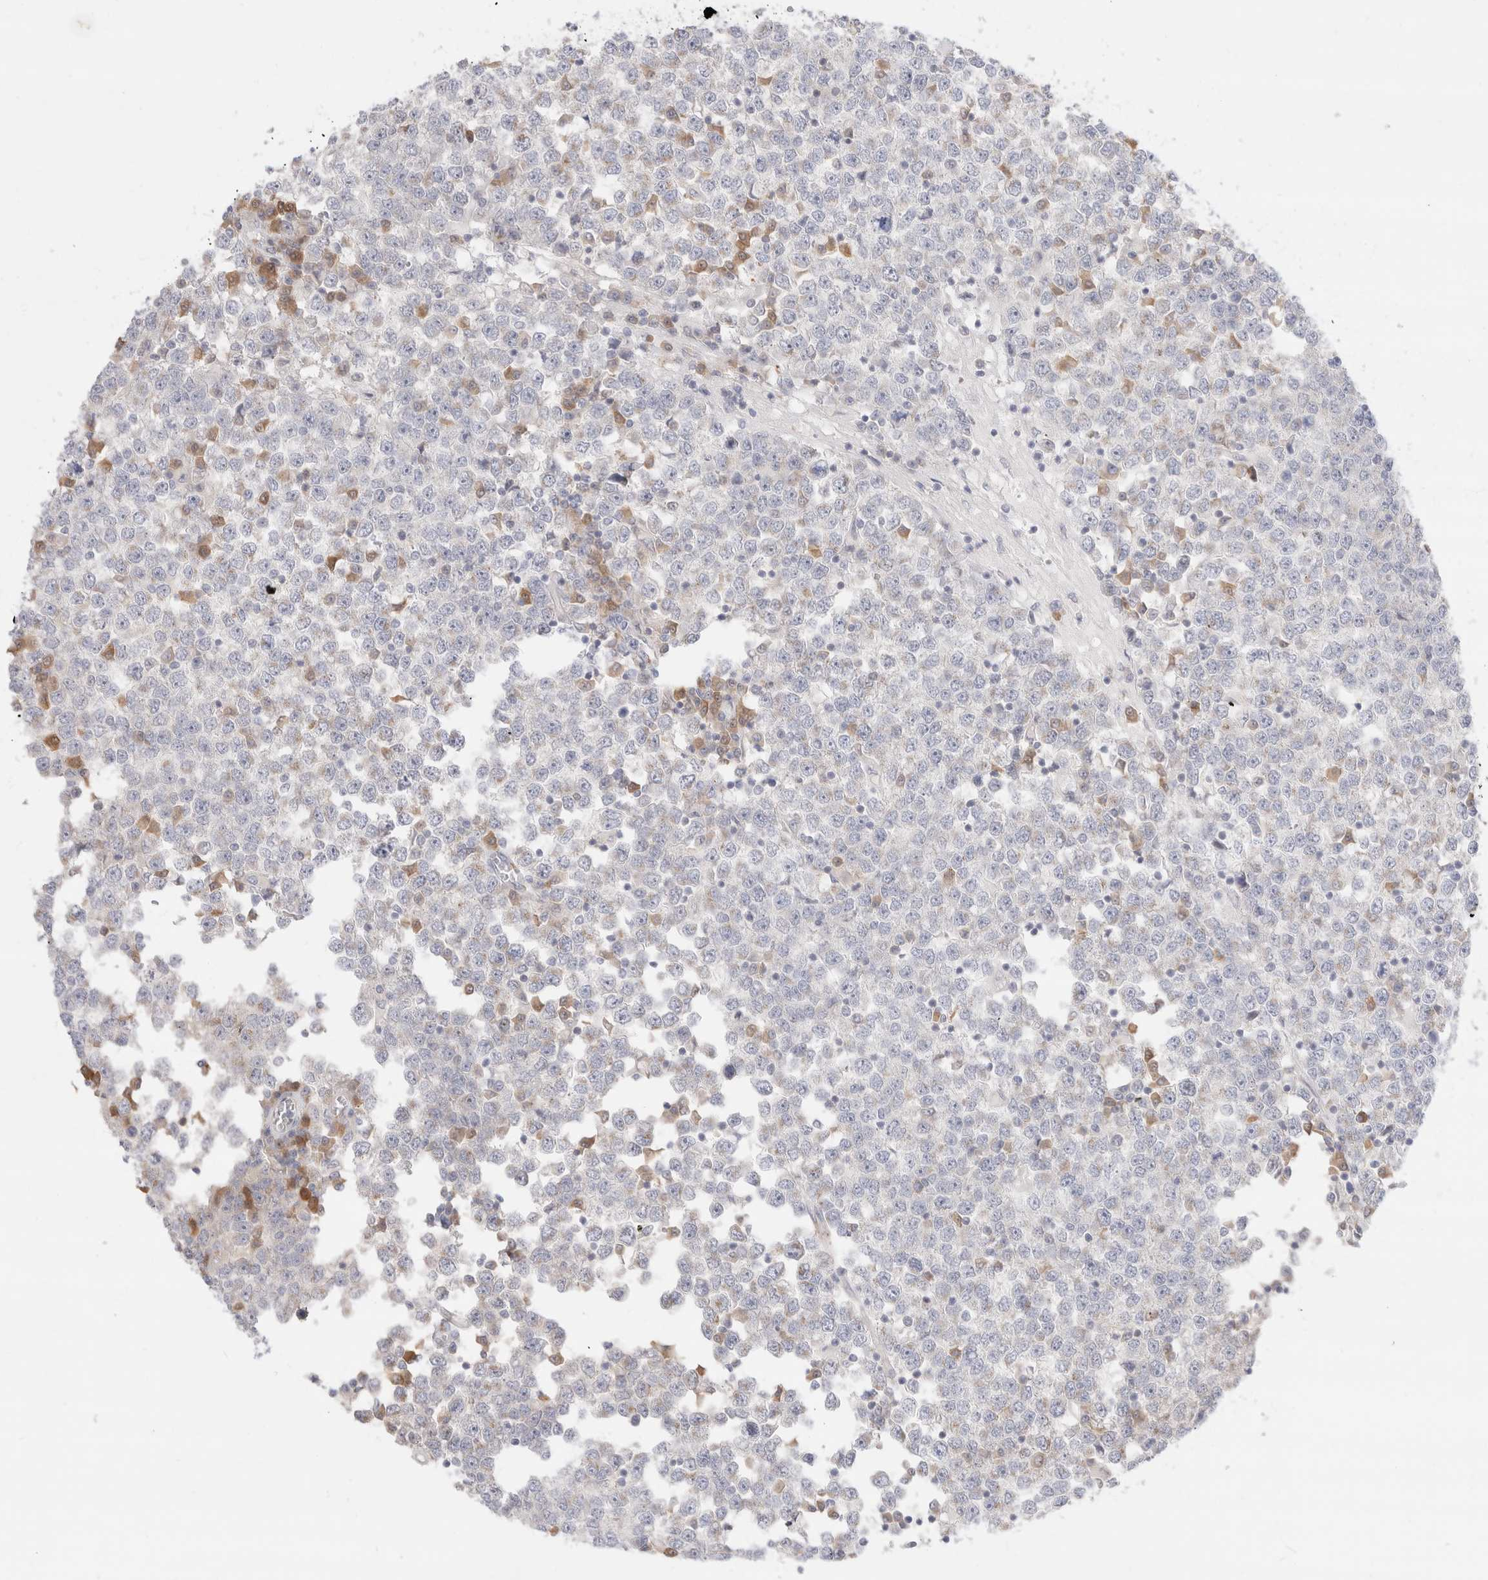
{"staining": {"intensity": "weak", "quantity": "<25%", "location": "cytoplasmic/membranous"}, "tissue": "testis cancer", "cell_type": "Tumor cells", "image_type": "cancer", "snomed": [{"axis": "morphology", "description": "Seminoma, NOS"}, {"axis": "topography", "description": "Testis"}], "caption": "IHC of human seminoma (testis) reveals no staining in tumor cells.", "gene": "EFCAB13", "patient": {"sex": "male", "age": 65}}